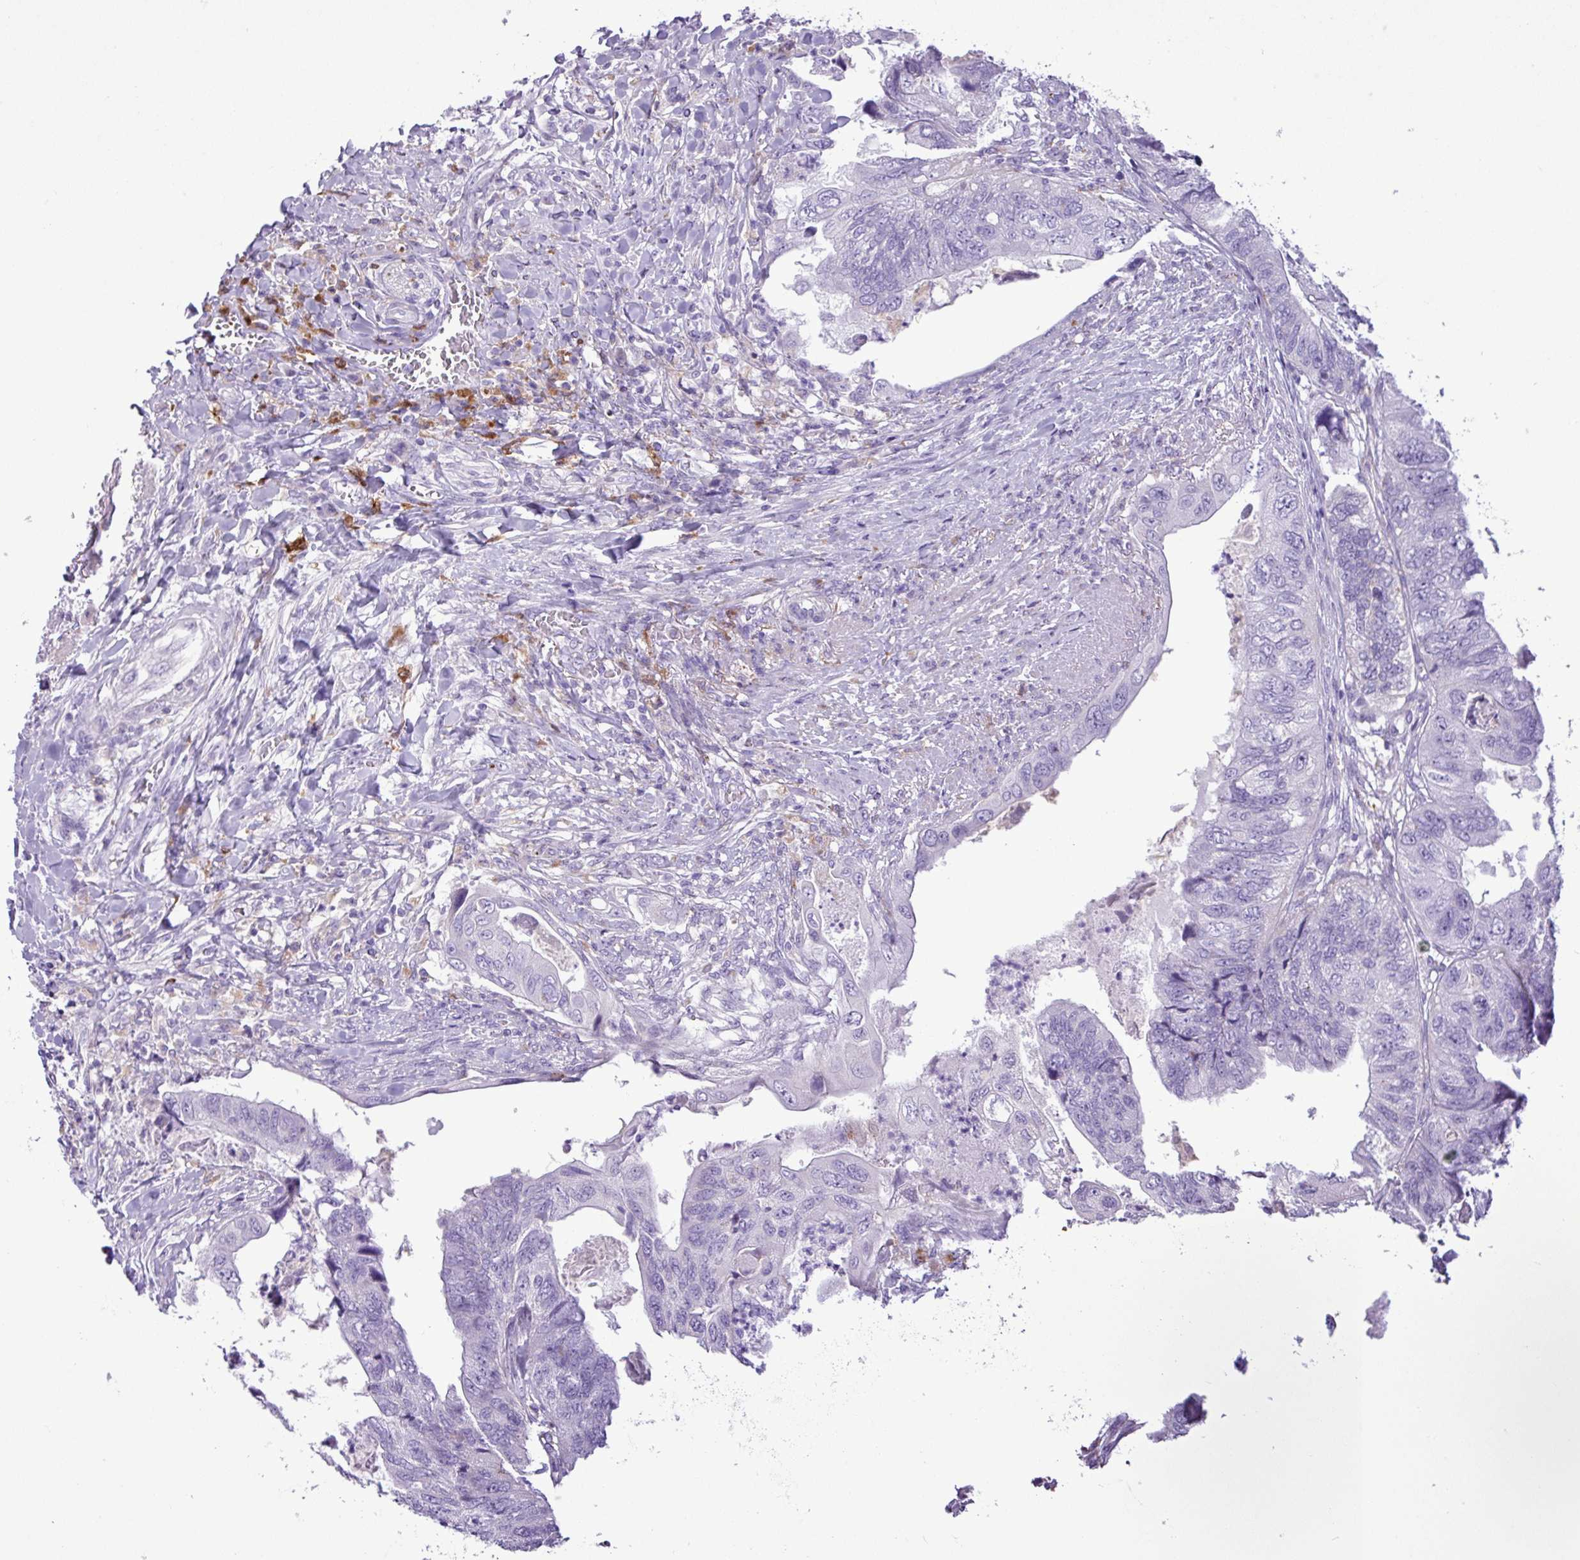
{"staining": {"intensity": "negative", "quantity": "none", "location": "none"}, "tissue": "colorectal cancer", "cell_type": "Tumor cells", "image_type": "cancer", "snomed": [{"axis": "morphology", "description": "Adenocarcinoma, NOS"}, {"axis": "topography", "description": "Rectum"}], "caption": "Immunohistochemical staining of adenocarcinoma (colorectal) shows no significant staining in tumor cells.", "gene": "TMEM200C", "patient": {"sex": "male", "age": 63}}